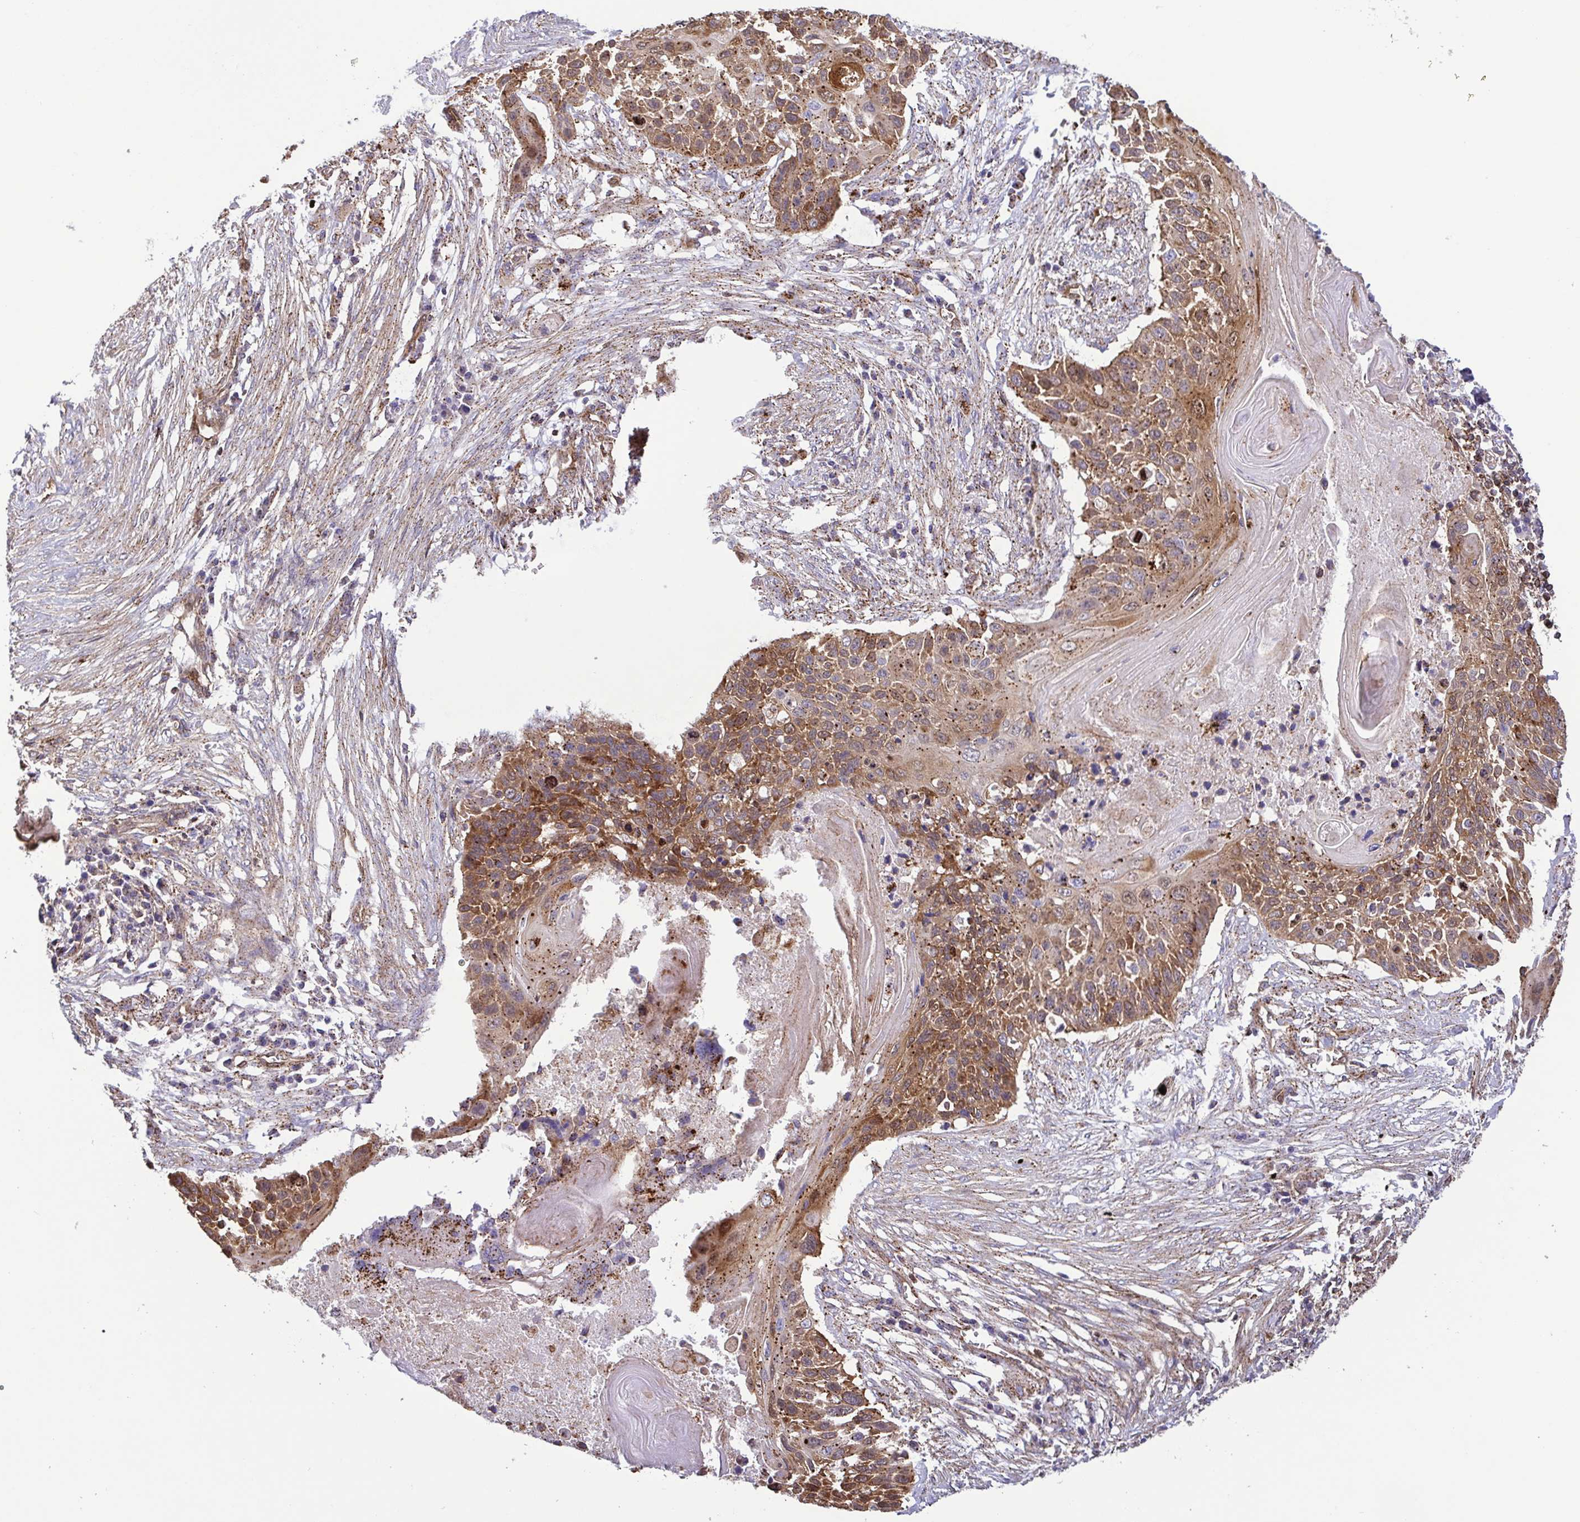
{"staining": {"intensity": "moderate", "quantity": ">75%", "location": "cytoplasmic/membranous"}, "tissue": "lung cancer", "cell_type": "Tumor cells", "image_type": "cancer", "snomed": [{"axis": "morphology", "description": "Squamous cell carcinoma, NOS"}, {"axis": "topography", "description": "Lung"}], "caption": "This is a photomicrograph of immunohistochemistry (IHC) staining of squamous cell carcinoma (lung), which shows moderate expression in the cytoplasmic/membranous of tumor cells.", "gene": "CHMP1B", "patient": {"sex": "male", "age": 78}}